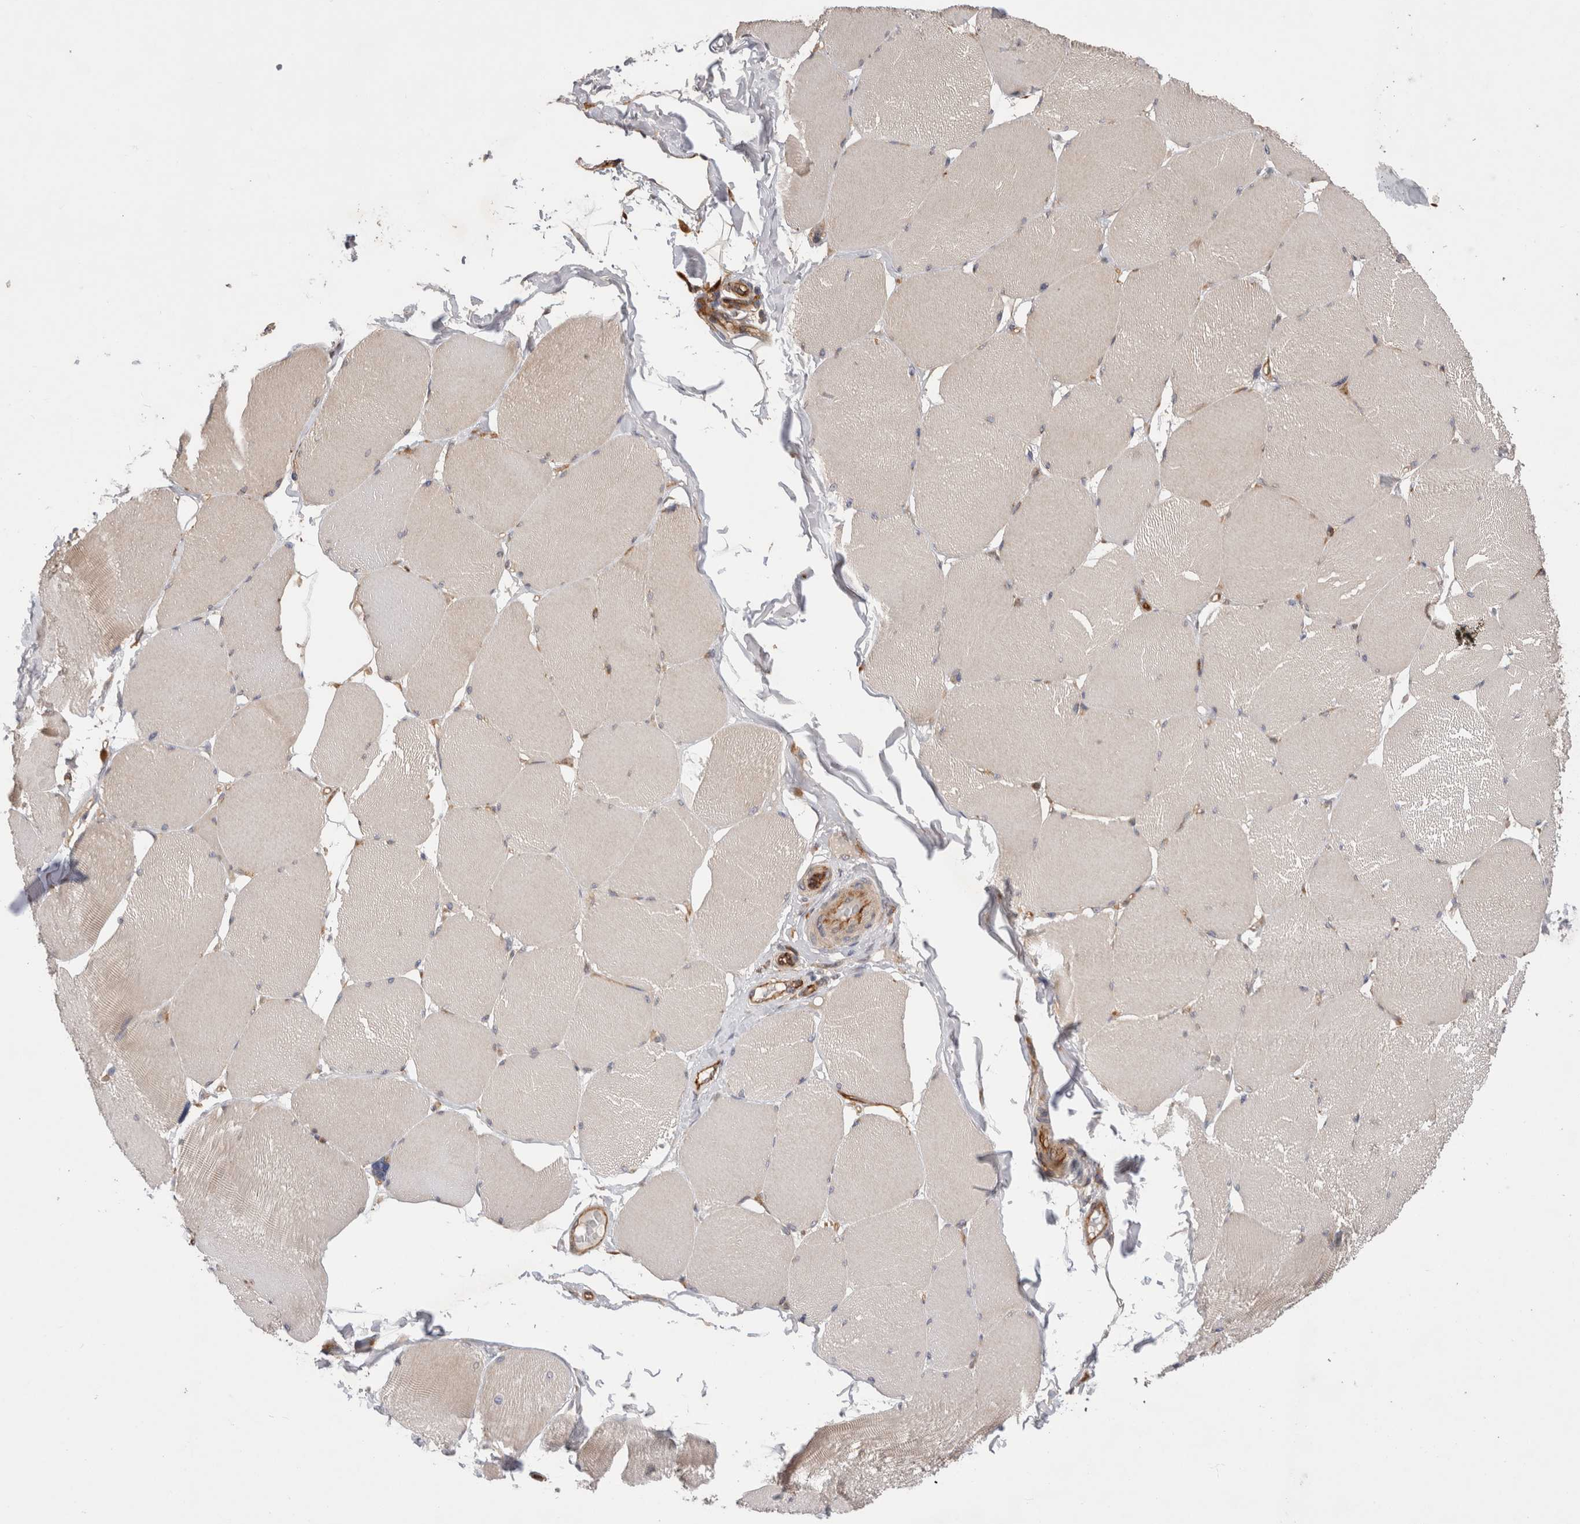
{"staining": {"intensity": "weak", "quantity": "25%-75%", "location": "cytoplasmic/membranous"}, "tissue": "skeletal muscle", "cell_type": "Myocytes", "image_type": "normal", "snomed": [{"axis": "morphology", "description": "Normal tissue, NOS"}, {"axis": "topography", "description": "Skin"}, {"axis": "topography", "description": "Skeletal muscle"}], "caption": "IHC photomicrograph of unremarkable skeletal muscle: human skeletal muscle stained using immunohistochemistry demonstrates low levels of weak protein expression localized specifically in the cytoplasmic/membranous of myocytes, appearing as a cytoplasmic/membranous brown color.", "gene": "BNIP2", "patient": {"sex": "male", "age": 83}}